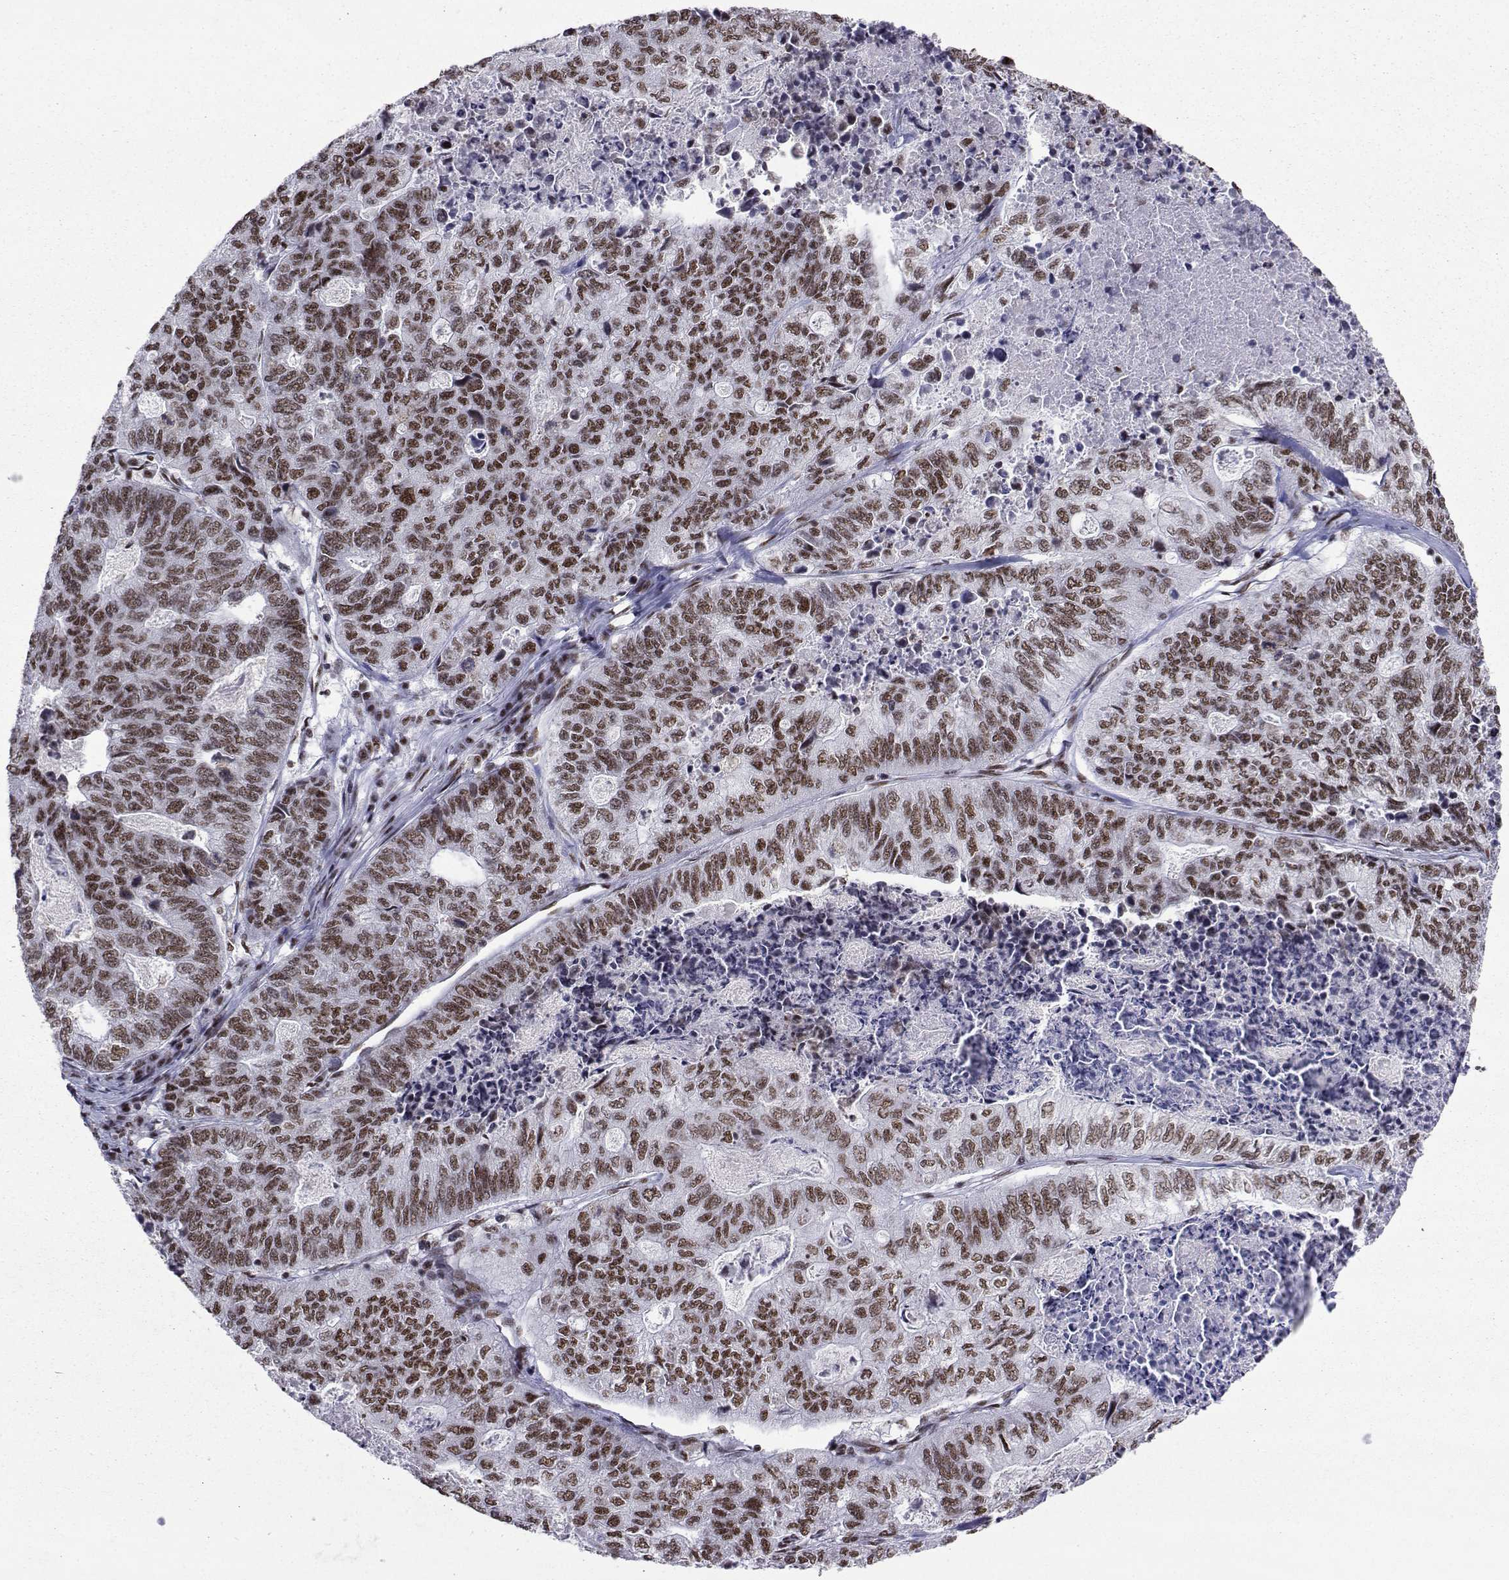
{"staining": {"intensity": "moderate", "quantity": "25%-75%", "location": "nuclear"}, "tissue": "stomach cancer", "cell_type": "Tumor cells", "image_type": "cancer", "snomed": [{"axis": "morphology", "description": "Adenocarcinoma, NOS"}, {"axis": "topography", "description": "Stomach, upper"}], "caption": "An immunohistochemistry (IHC) histopathology image of tumor tissue is shown. Protein staining in brown shows moderate nuclear positivity in stomach adenocarcinoma within tumor cells. The staining was performed using DAB (3,3'-diaminobenzidine), with brown indicating positive protein expression. Nuclei are stained blue with hematoxylin.", "gene": "SNRPB2", "patient": {"sex": "female", "age": 67}}